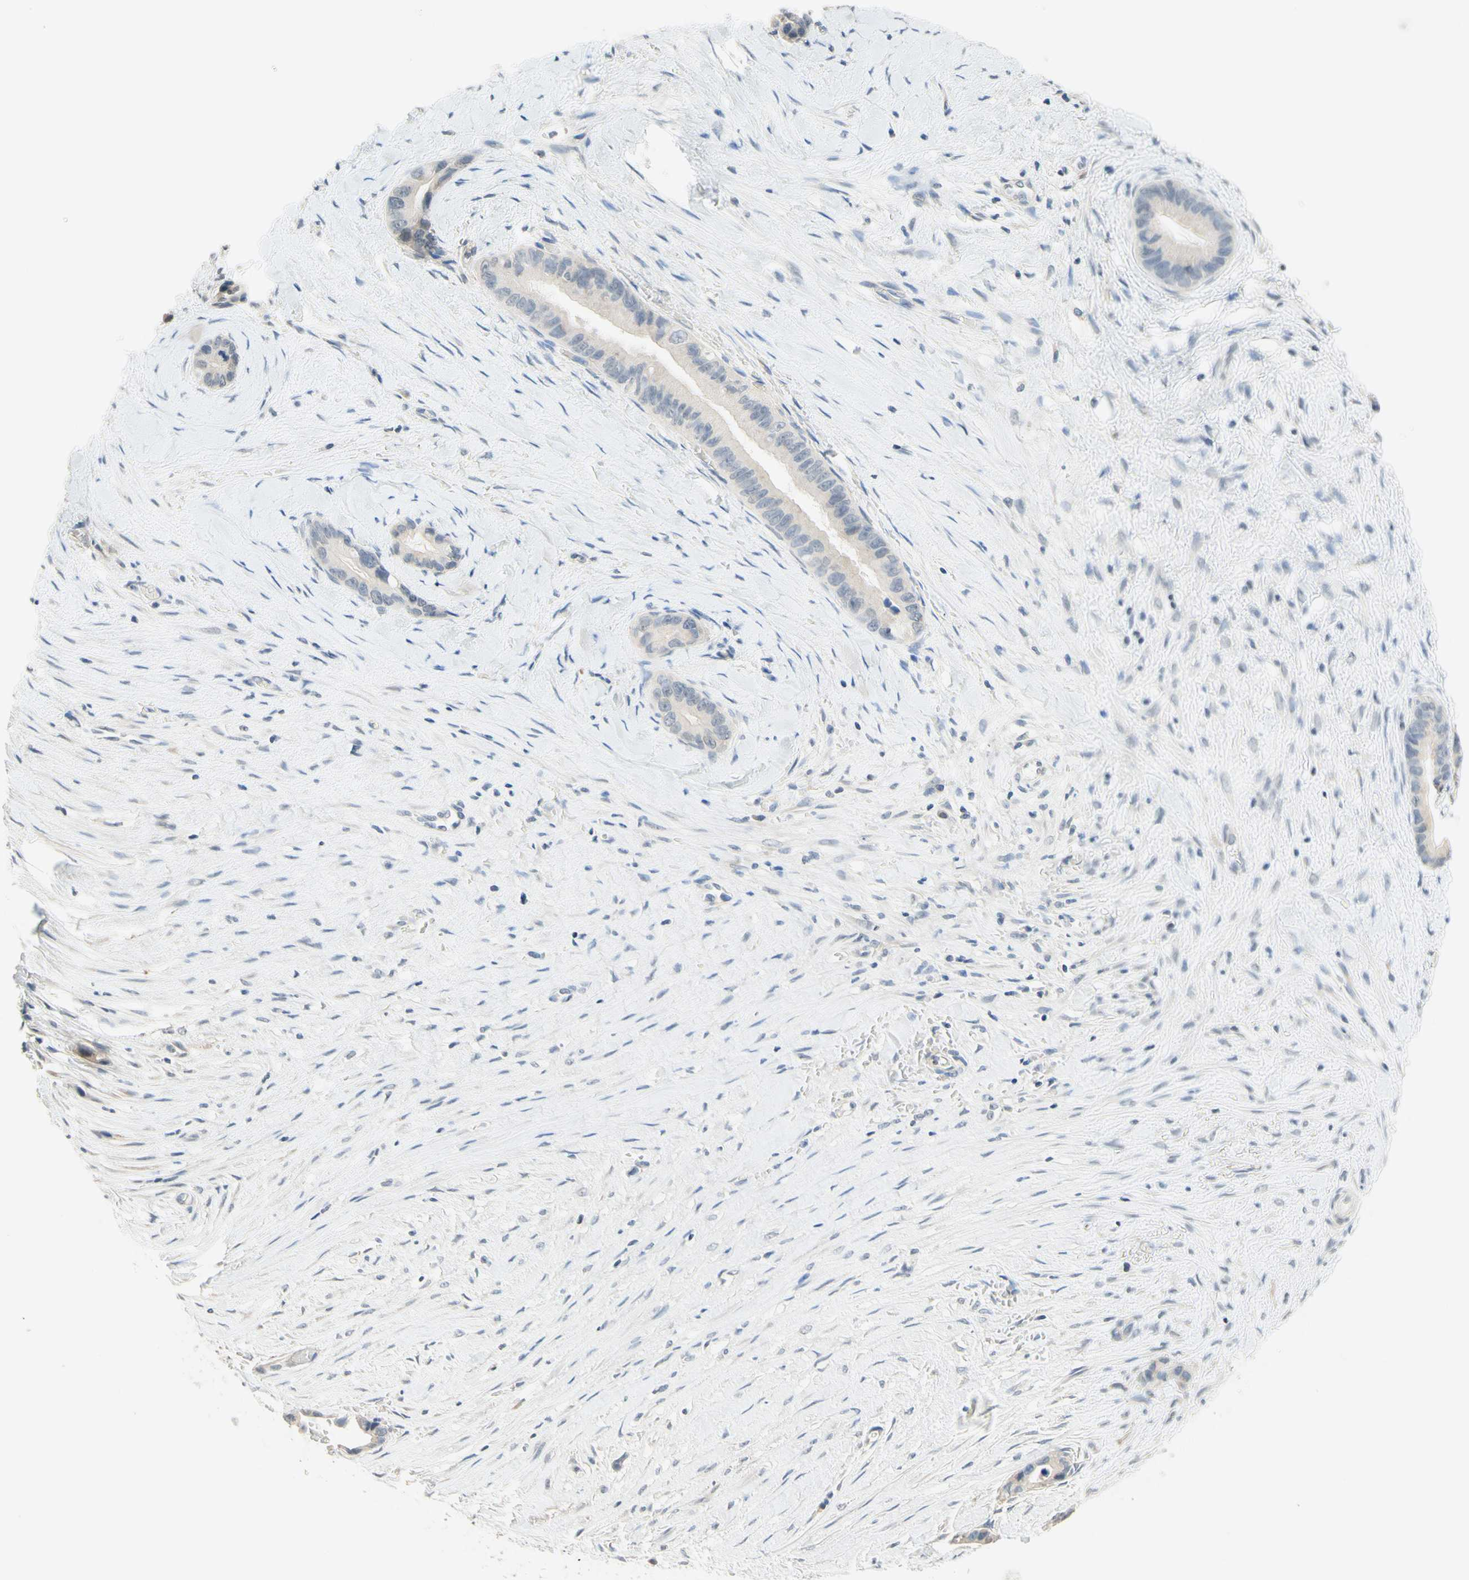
{"staining": {"intensity": "weak", "quantity": "25%-75%", "location": "cytoplasmic/membranous"}, "tissue": "liver cancer", "cell_type": "Tumor cells", "image_type": "cancer", "snomed": [{"axis": "morphology", "description": "Cholangiocarcinoma"}, {"axis": "topography", "description": "Liver"}], "caption": "Brown immunohistochemical staining in human cholangiocarcinoma (liver) exhibits weak cytoplasmic/membranous positivity in about 25%-75% of tumor cells. (Brightfield microscopy of DAB IHC at high magnification).", "gene": "MAG", "patient": {"sex": "female", "age": 55}}